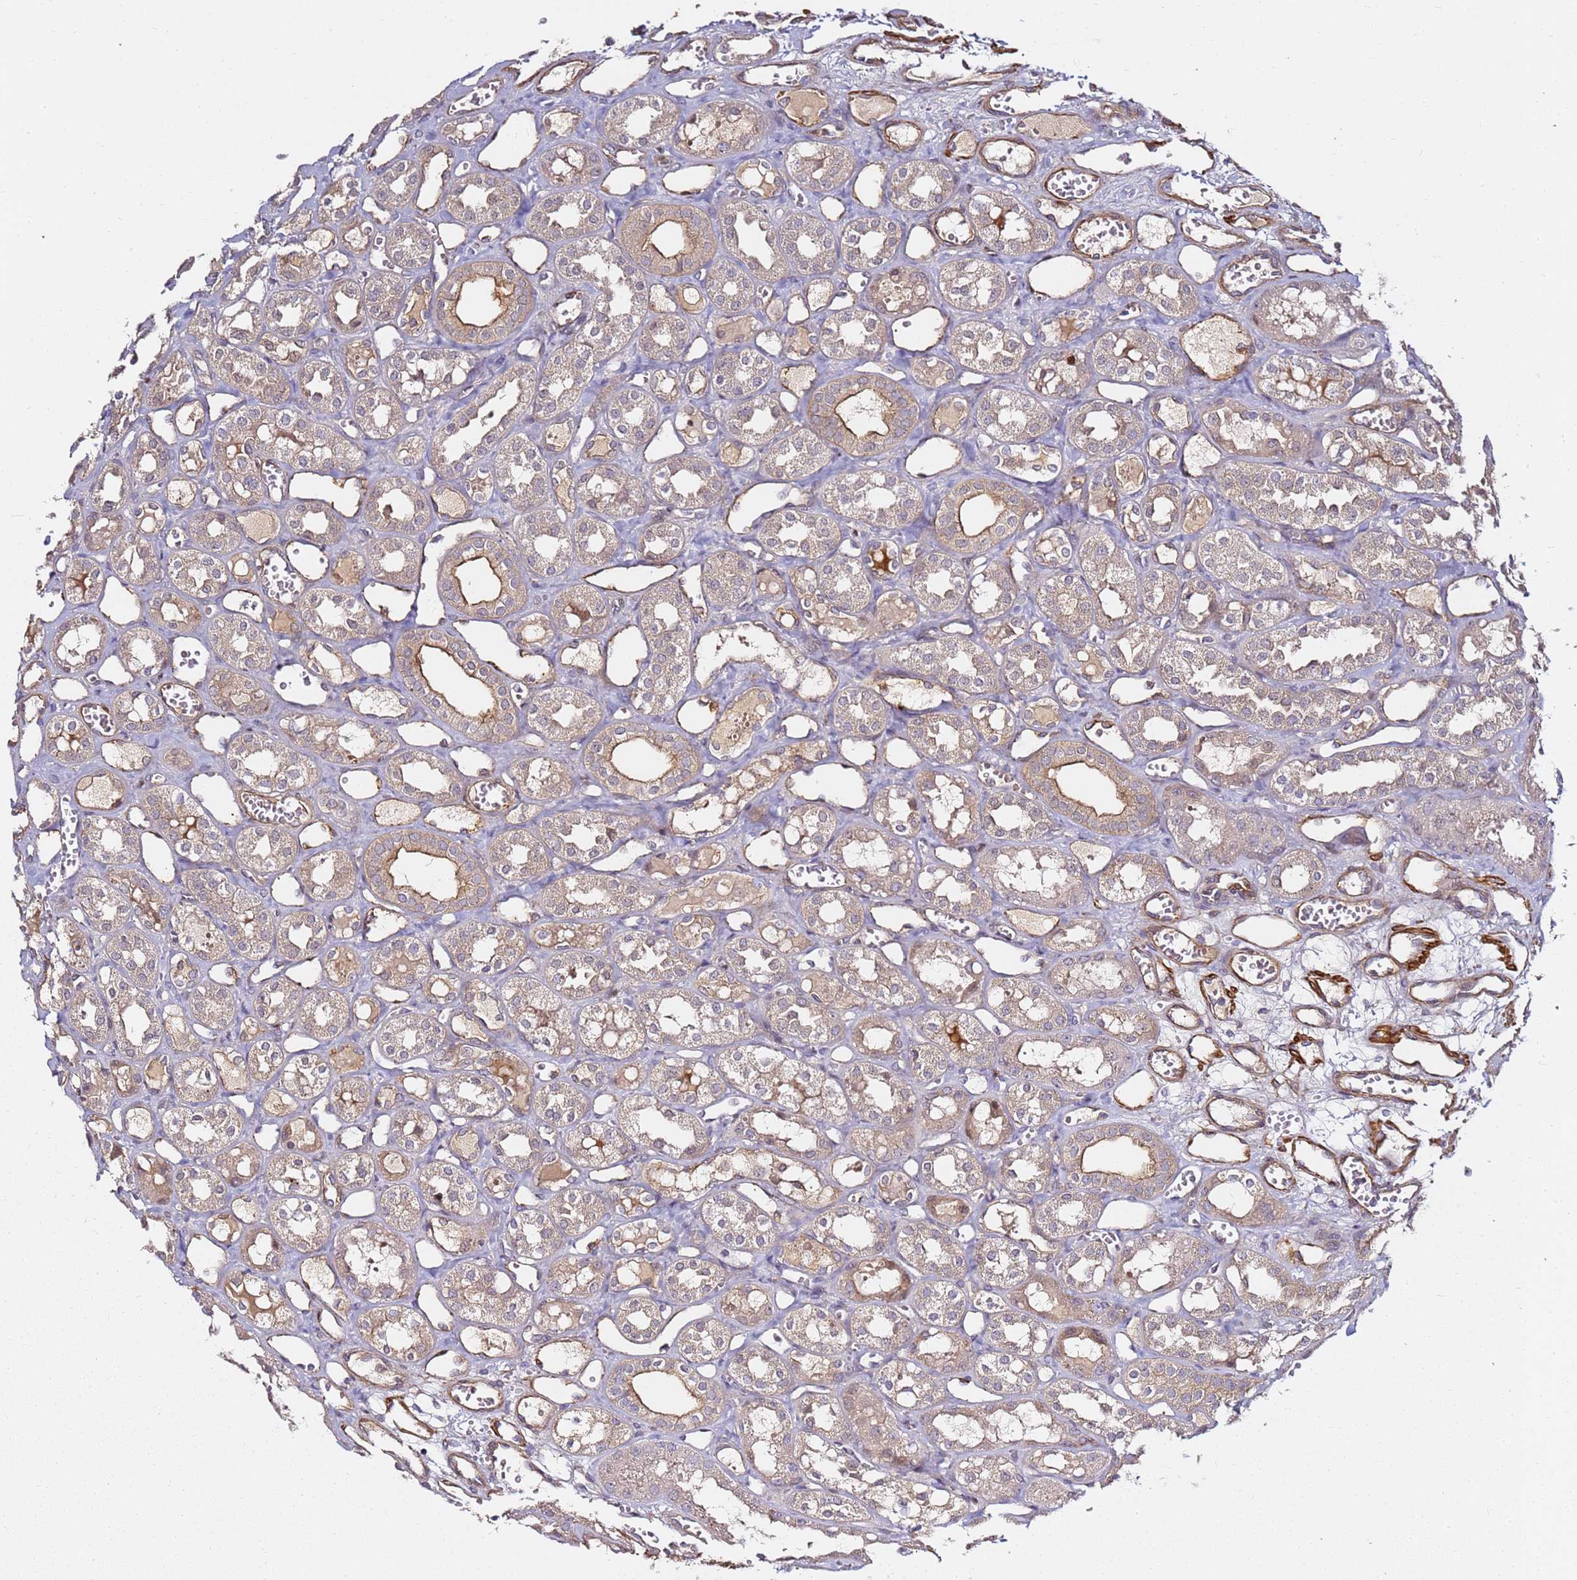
{"staining": {"intensity": "moderate", "quantity": "<25%", "location": "cytoplasmic/membranous"}, "tissue": "kidney", "cell_type": "Cells in glomeruli", "image_type": "normal", "snomed": [{"axis": "morphology", "description": "Normal tissue, NOS"}, {"axis": "topography", "description": "Kidney"}], "caption": "IHC of benign human kidney exhibits low levels of moderate cytoplasmic/membranous staining in about <25% of cells in glomeruli.", "gene": "EPS8L1", "patient": {"sex": "male", "age": 16}}